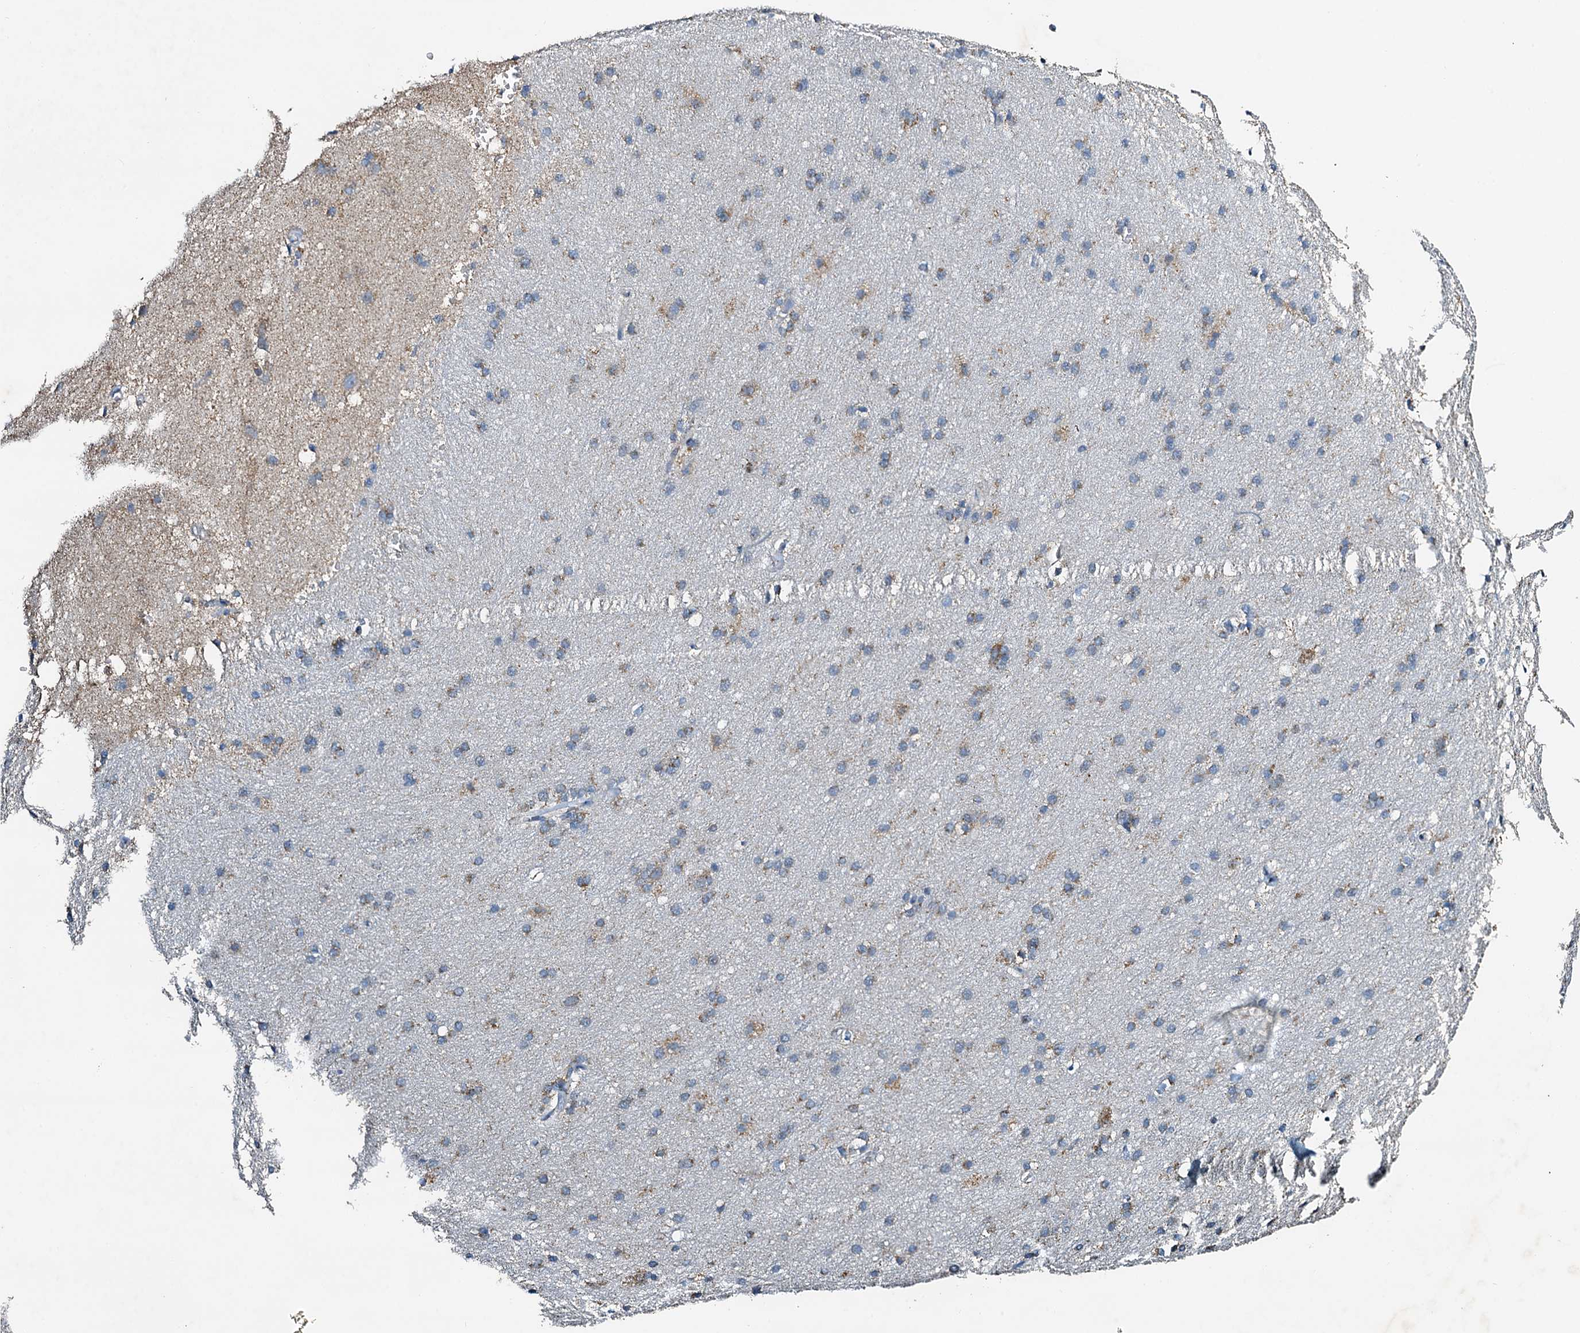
{"staining": {"intensity": "negative", "quantity": "none", "location": "none"}, "tissue": "cerebral cortex", "cell_type": "Endothelial cells", "image_type": "normal", "snomed": [{"axis": "morphology", "description": "Normal tissue, NOS"}, {"axis": "topography", "description": "Cerebral cortex"}], "caption": "Immunohistochemistry (IHC) histopathology image of benign cerebral cortex: human cerebral cortex stained with DAB (3,3'-diaminobenzidine) demonstrates no significant protein expression in endothelial cells.", "gene": "POC1A", "patient": {"sex": "male", "age": 54}}